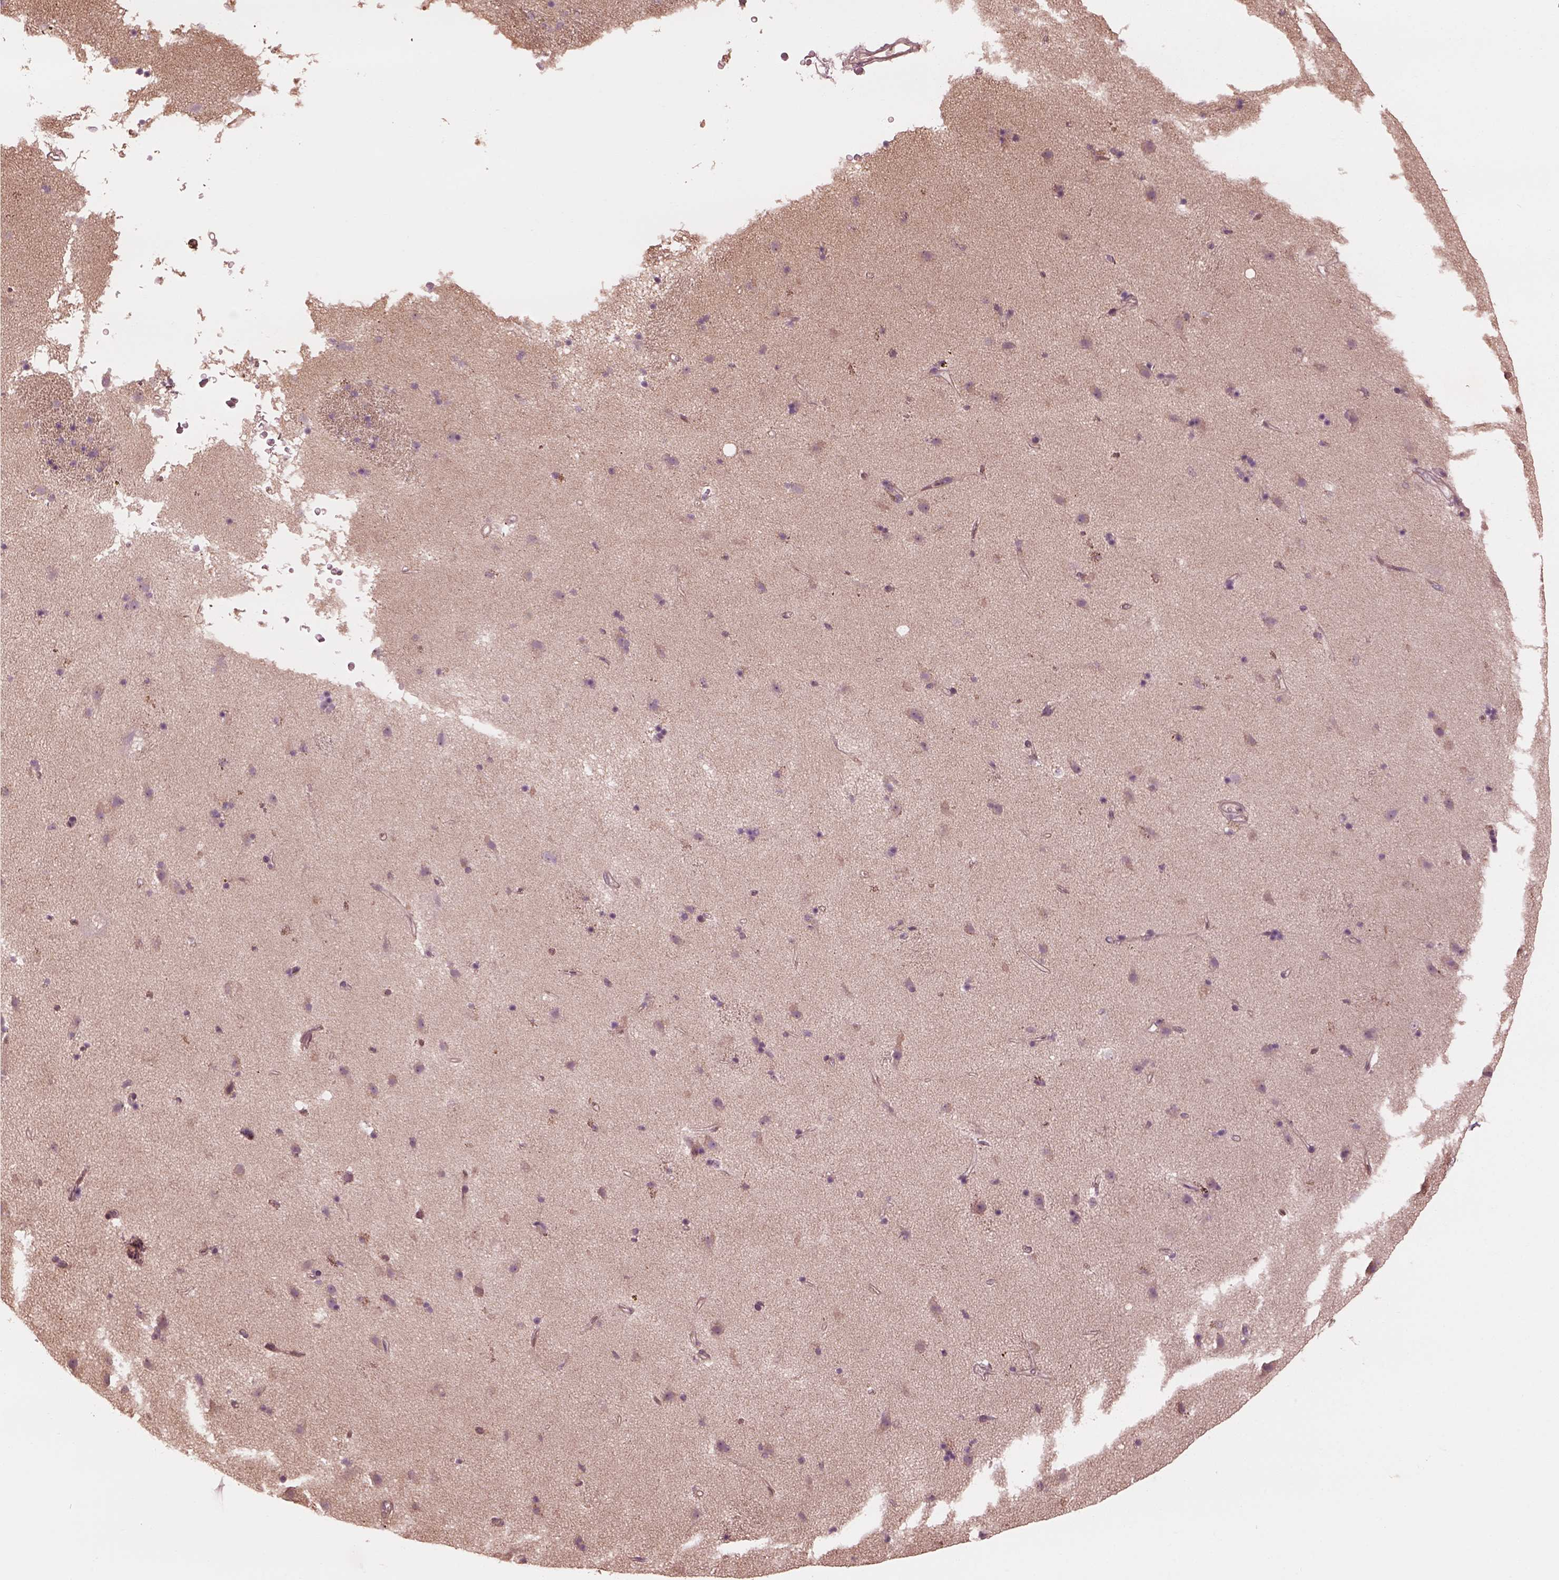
{"staining": {"intensity": "negative", "quantity": "none", "location": "none"}, "tissue": "caudate", "cell_type": "Glial cells", "image_type": "normal", "snomed": [{"axis": "morphology", "description": "Normal tissue, NOS"}, {"axis": "topography", "description": "Lateral ventricle wall"}], "caption": "Immunohistochemistry of benign human caudate exhibits no expression in glial cells.", "gene": "STK33", "patient": {"sex": "female", "age": 71}}